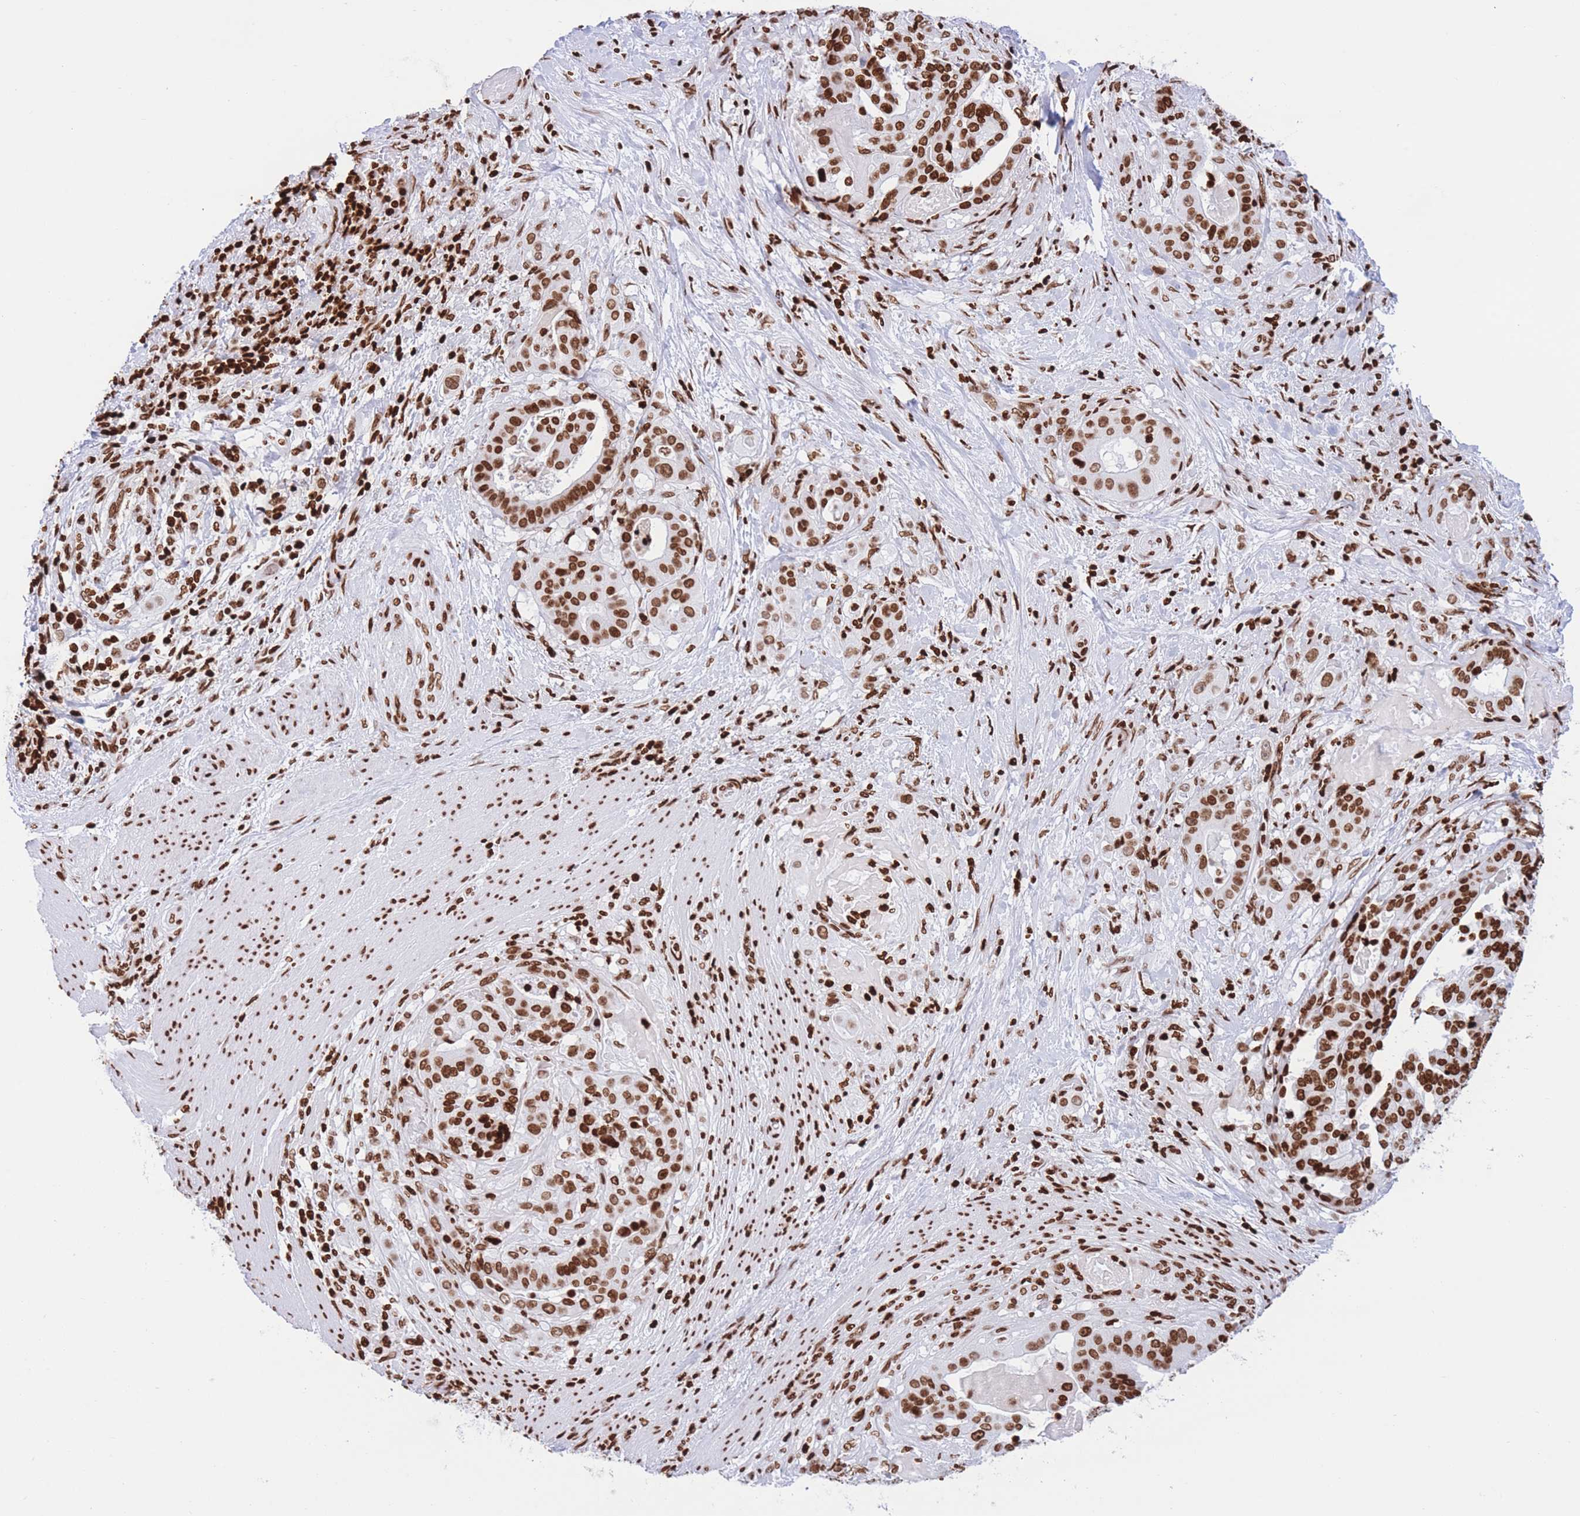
{"staining": {"intensity": "strong", "quantity": ">75%", "location": "nuclear"}, "tissue": "stomach cancer", "cell_type": "Tumor cells", "image_type": "cancer", "snomed": [{"axis": "morphology", "description": "Adenocarcinoma, NOS"}, {"axis": "topography", "description": "Stomach"}], "caption": "Stomach cancer (adenocarcinoma) stained for a protein (brown) demonstrates strong nuclear positive expression in approximately >75% of tumor cells.", "gene": "H2BC11", "patient": {"sex": "male", "age": 48}}